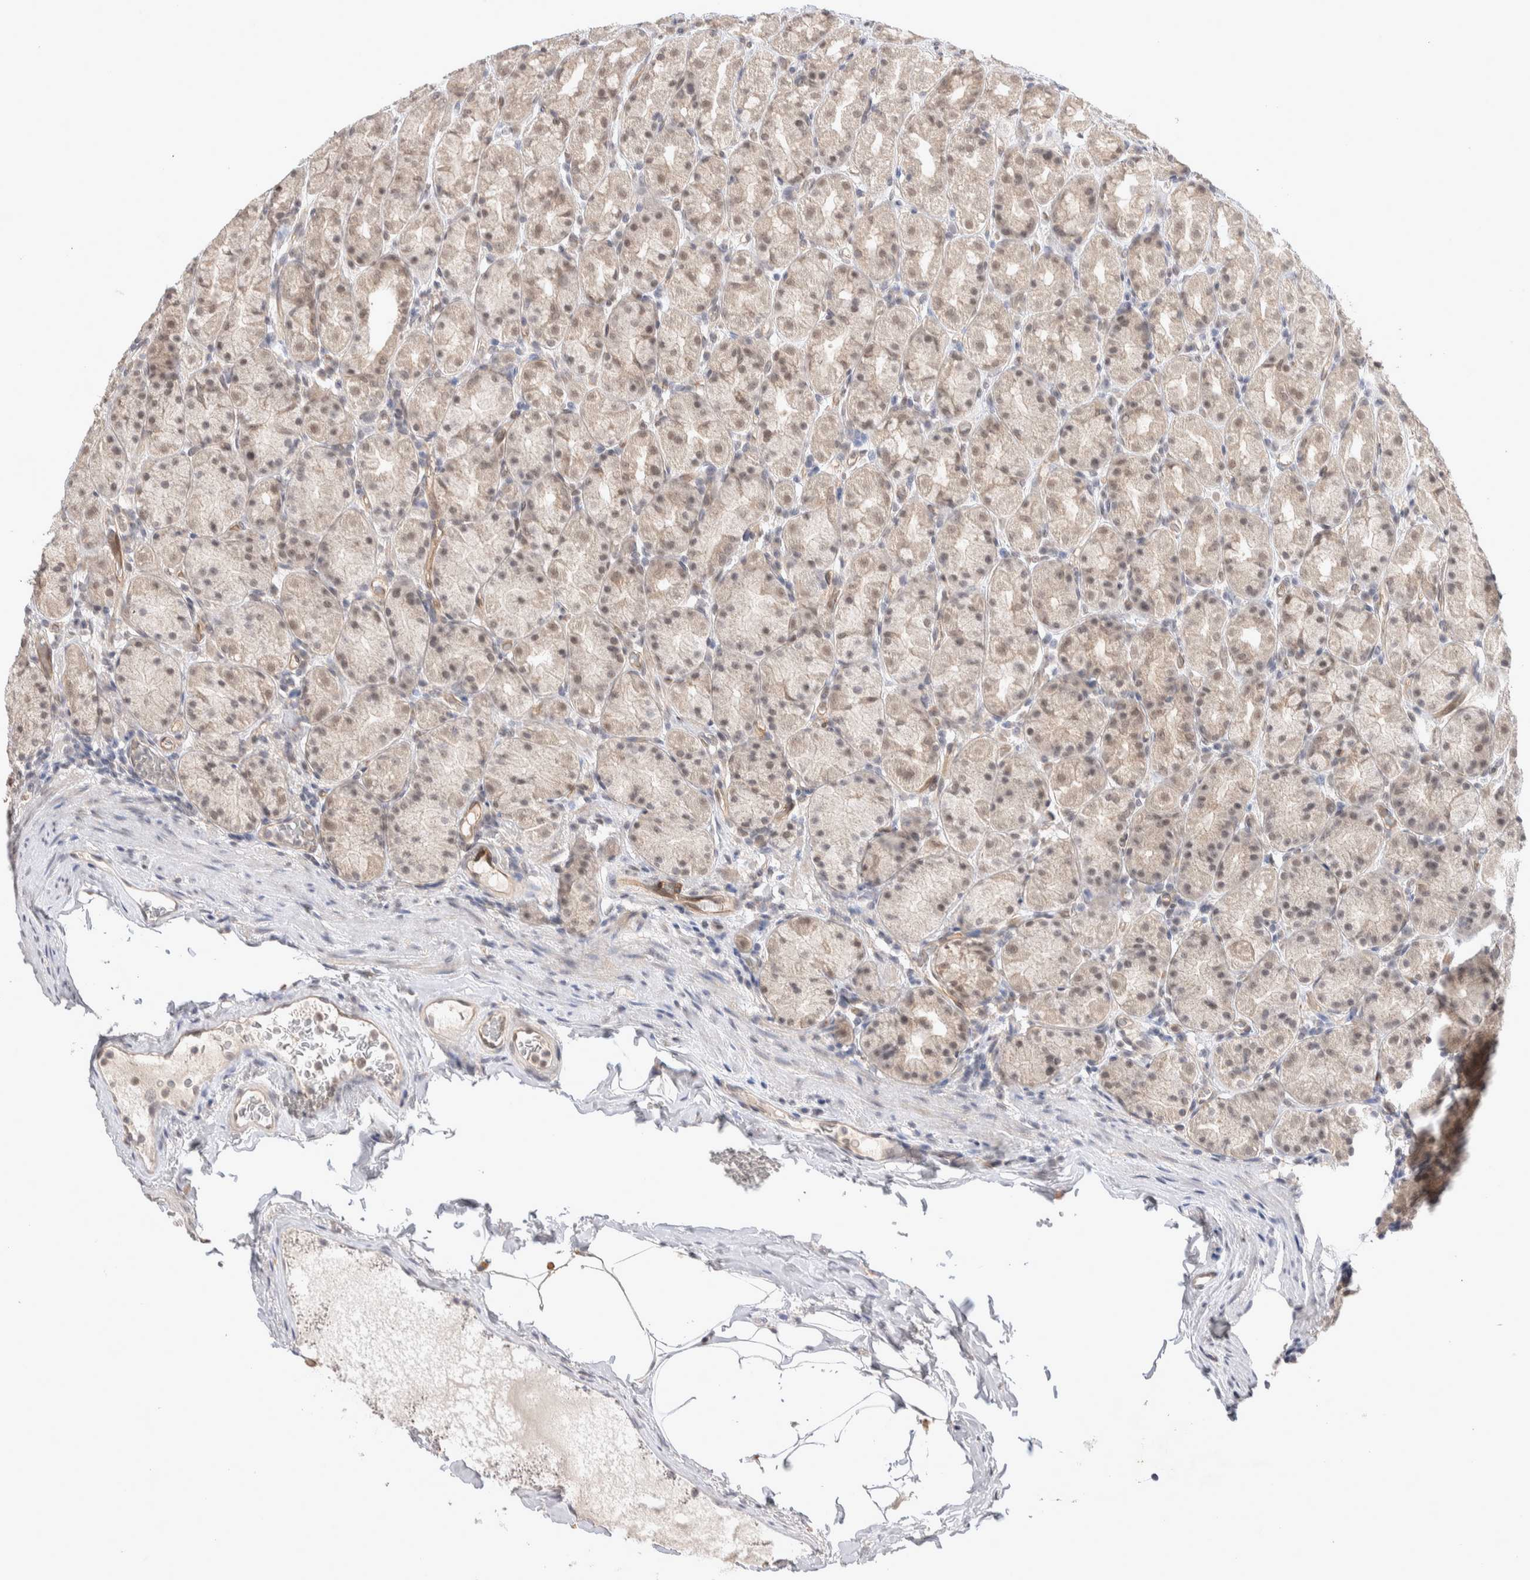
{"staining": {"intensity": "moderate", "quantity": ">75%", "location": "cytoplasmic/membranous,nuclear"}, "tissue": "stomach", "cell_type": "Glandular cells", "image_type": "normal", "snomed": [{"axis": "morphology", "description": "Normal tissue, NOS"}, {"axis": "topography", "description": "Stomach, upper"}], "caption": "An image showing moderate cytoplasmic/membranous,nuclear staining in about >75% of glandular cells in unremarkable stomach, as visualized by brown immunohistochemical staining.", "gene": "ZNF704", "patient": {"sex": "male", "age": 68}}